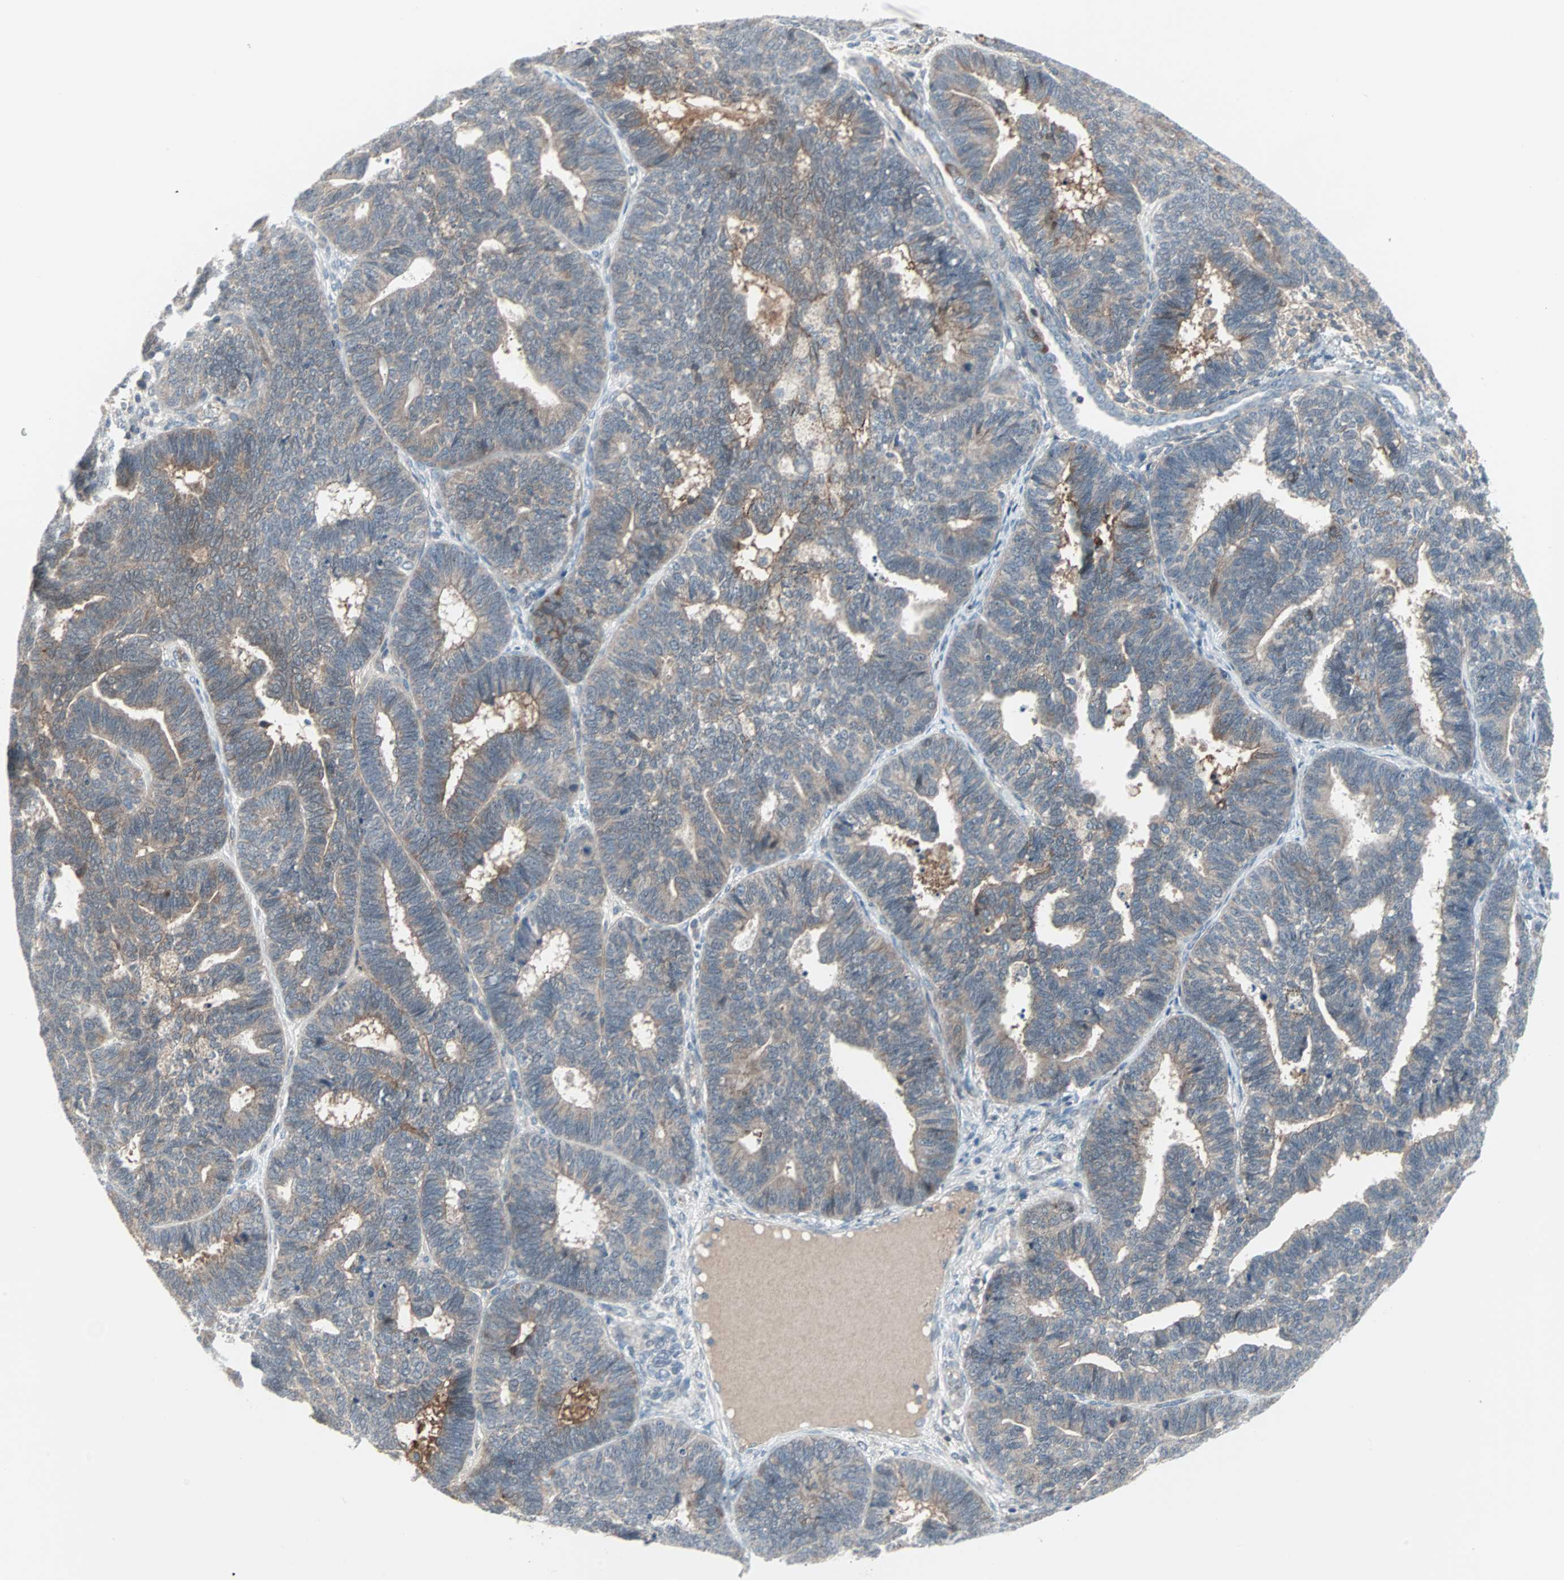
{"staining": {"intensity": "moderate", "quantity": "<25%", "location": "cytoplasmic/membranous"}, "tissue": "endometrial cancer", "cell_type": "Tumor cells", "image_type": "cancer", "snomed": [{"axis": "morphology", "description": "Adenocarcinoma, NOS"}, {"axis": "topography", "description": "Endometrium"}], "caption": "Brown immunohistochemical staining in endometrial cancer (adenocarcinoma) demonstrates moderate cytoplasmic/membranous staining in about <25% of tumor cells.", "gene": "CASP3", "patient": {"sex": "female", "age": 70}}